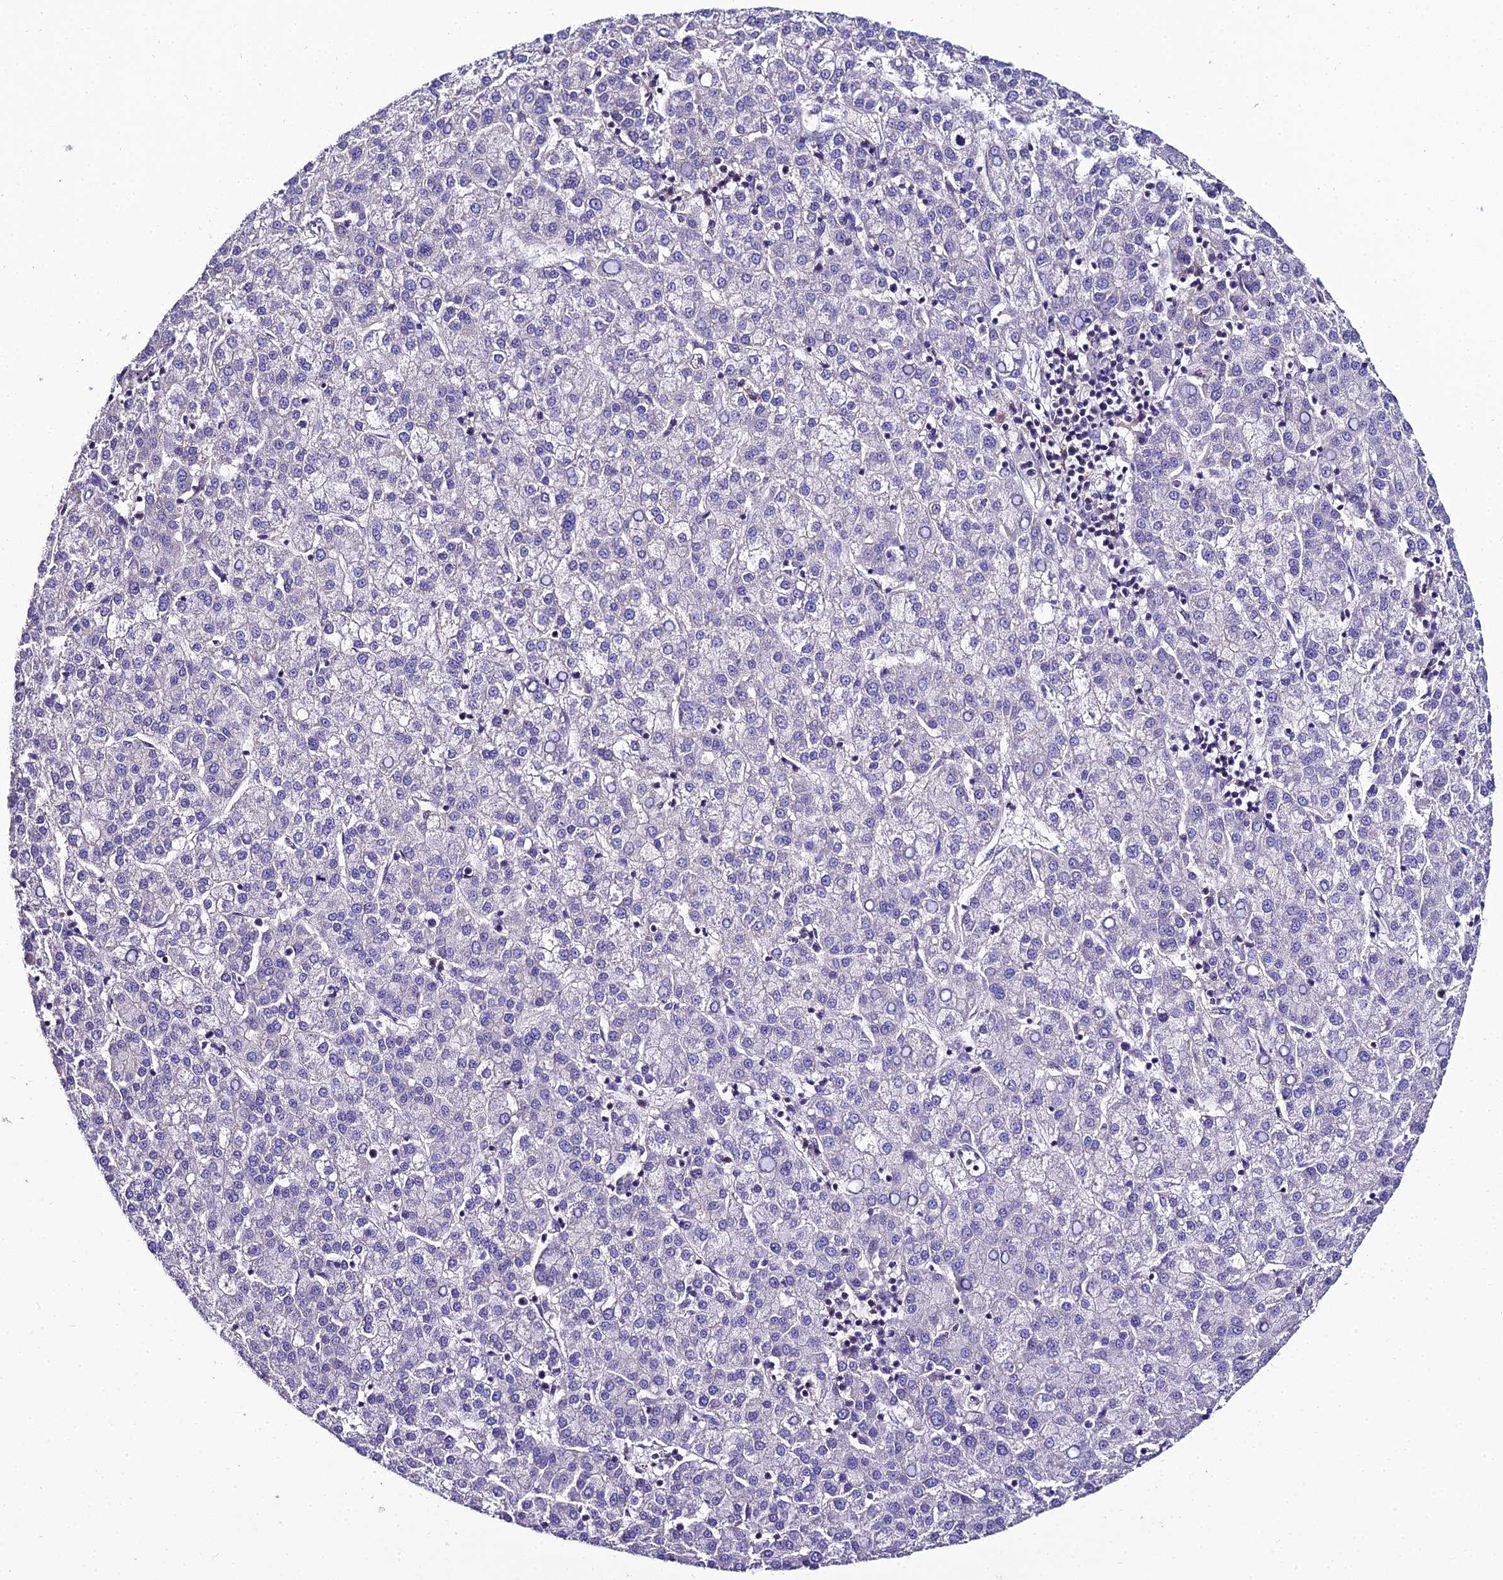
{"staining": {"intensity": "negative", "quantity": "none", "location": "none"}, "tissue": "liver cancer", "cell_type": "Tumor cells", "image_type": "cancer", "snomed": [{"axis": "morphology", "description": "Carcinoma, Hepatocellular, NOS"}, {"axis": "topography", "description": "Liver"}], "caption": "Immunohistochemical staining of liver cancer (hepatocellular carcinoma) displays no significant staining in tumor cells.", "gene": "SHQ1", "patient": {"sex": "female", "age": 58}}